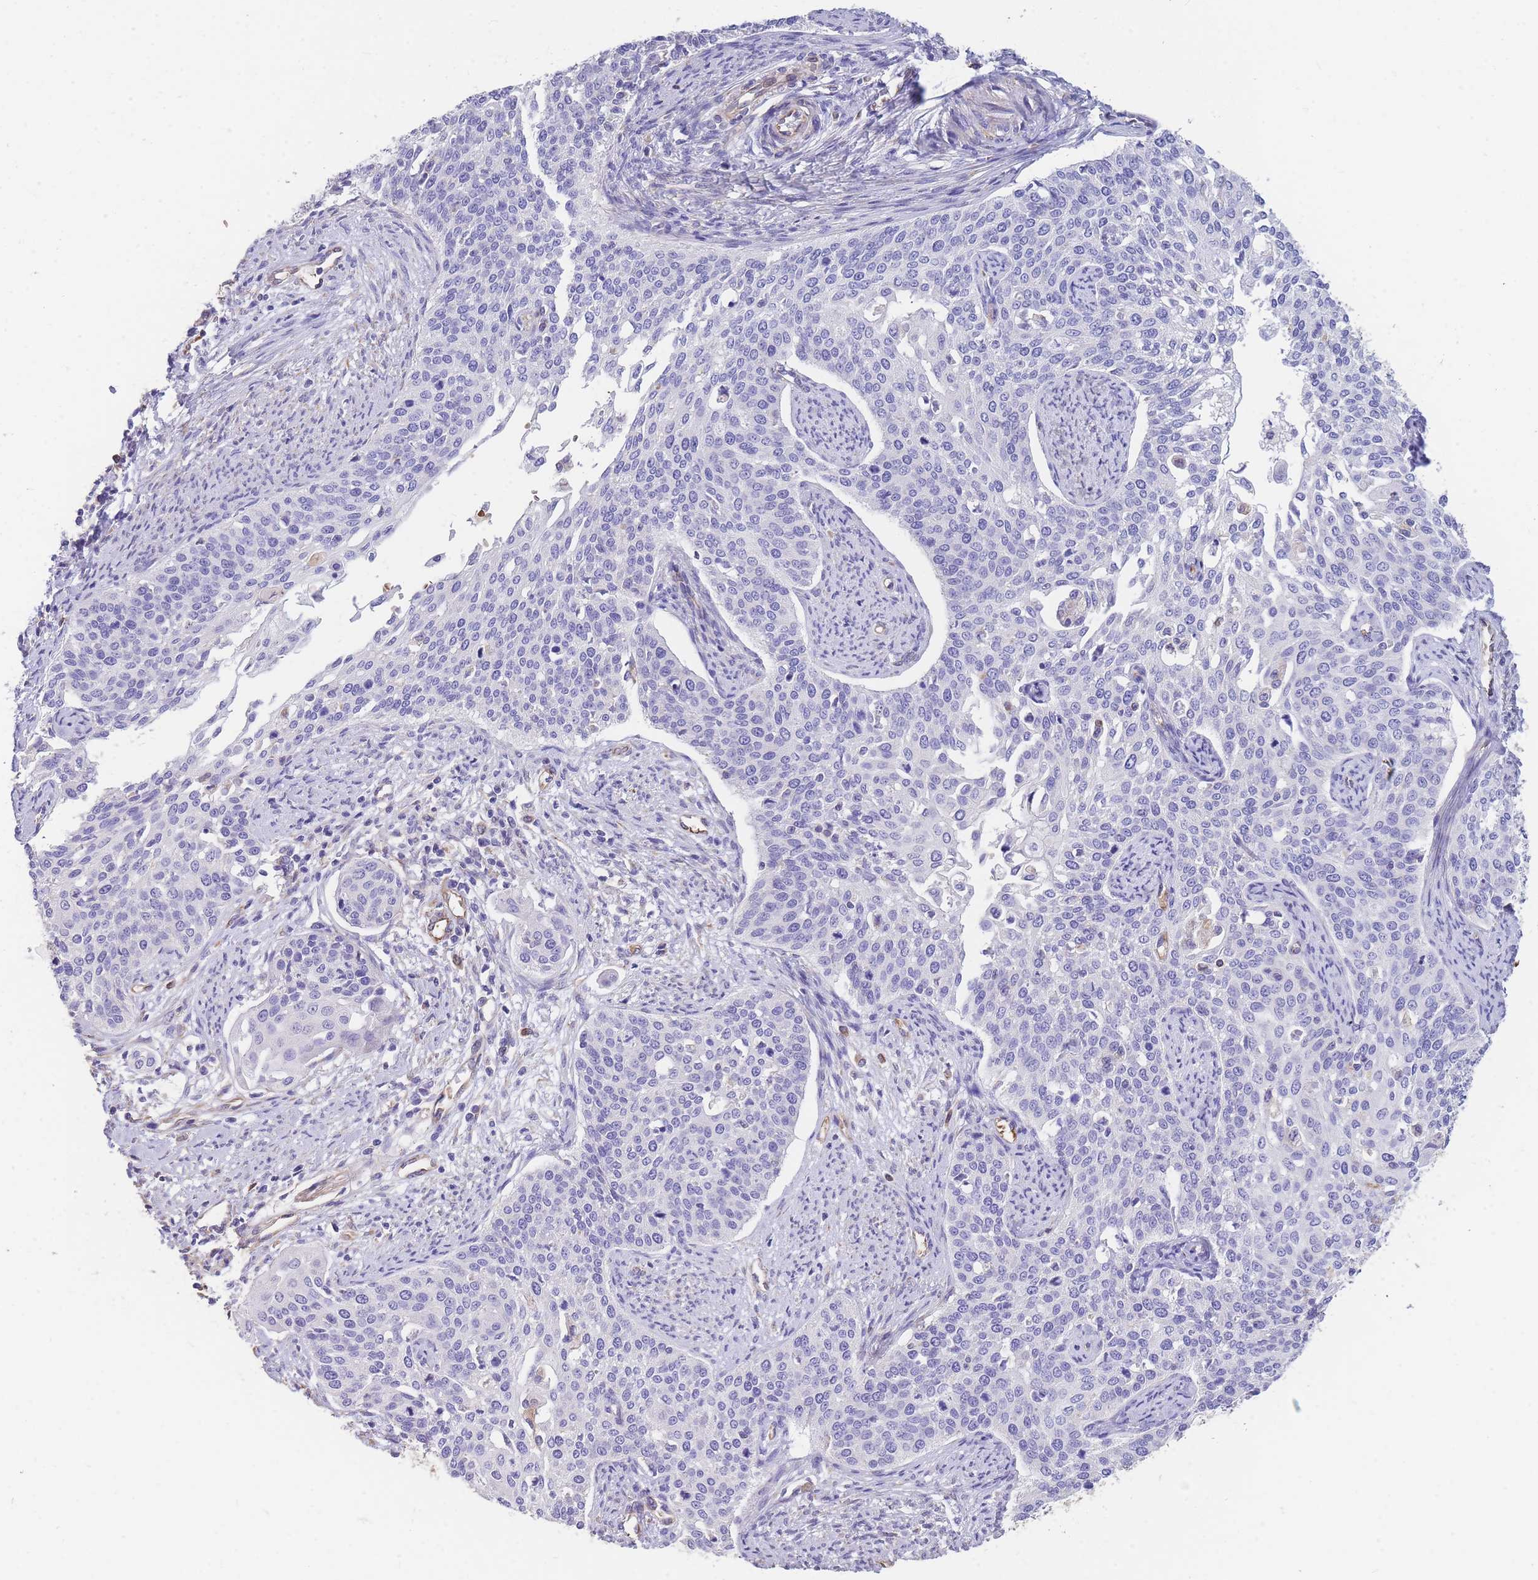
{"staining": {"intensity": "negative", "quantity": "none", "location": "none"}, "tissue": "cervical cancer", "cell_type": "Tumor cells", "image_type": "cancer", "snomed": [{"axis": "morphology", "description": "Squamous cell carcinoma, NOS"}, {"axis": "topography", "description": "Cervix"}], "caption": "Squamous cell carcinoma (cervical) stained for a protein using immunohistochemistry reveals no staining tumor cells.", "gene": "ANKRD53", "patient": {"sex": "female", "age": 44}}